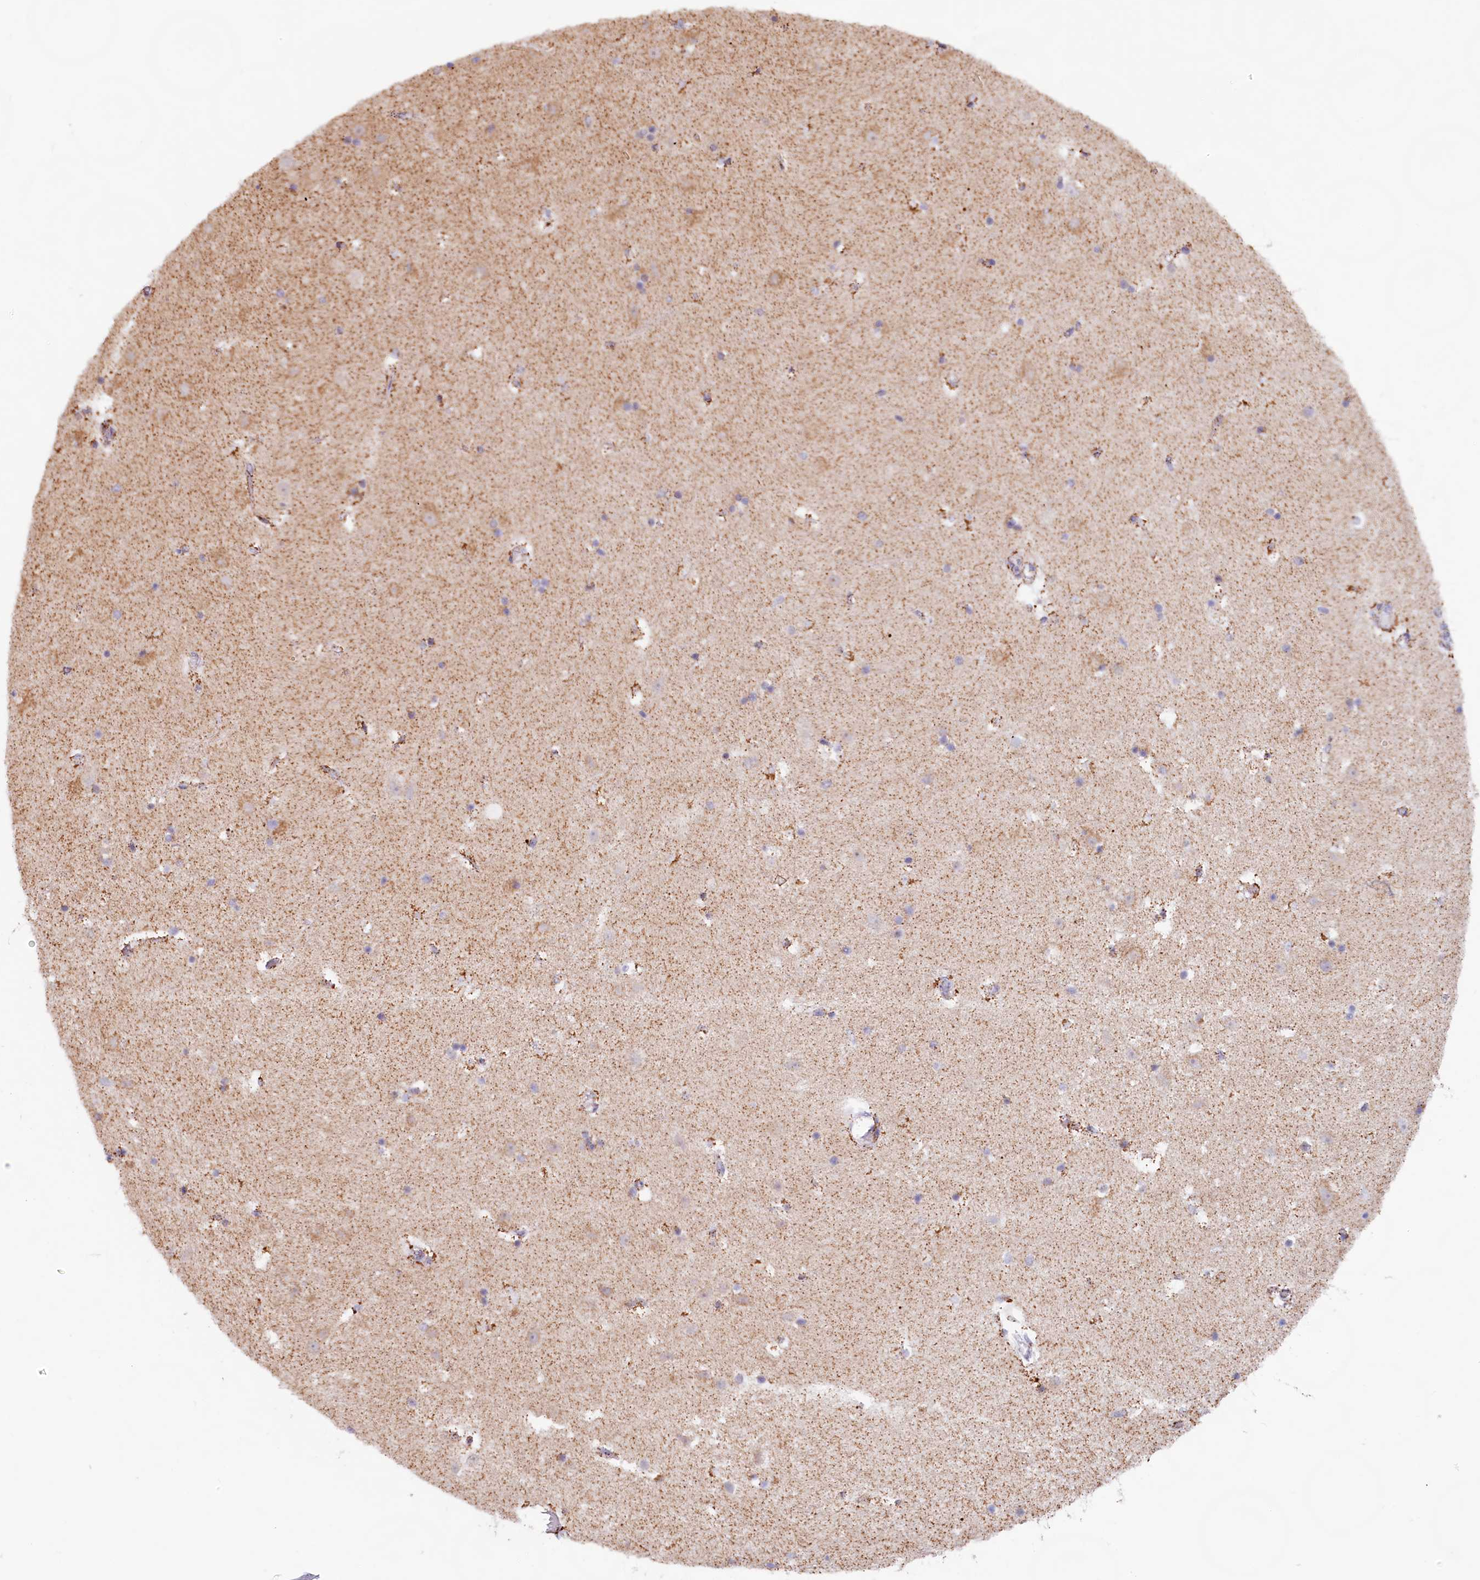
{"staining": {"intensity": "moderate", "quantity": "<25%", "location": "cytoplasmic/membranous"}, "tissue": "hippocampus", "cell_type": "Glial cells", "image_type": "normal", "snomed": [{"axis": "morphology", "description": "Normal tissue, NOS"}, {"axis": "topography", "description": "Hippocampus"}], "caption": "Hippocampus stained for a protein reveals moderate cytoplasmic/membranous positivity in glial cells. The staining was performed using DAB, with brown indicating positive protein expression. Nuclei are stained blue with hematoxylin.", "gene": "C1D", "patient": {"sex": "female", "age": 52}}